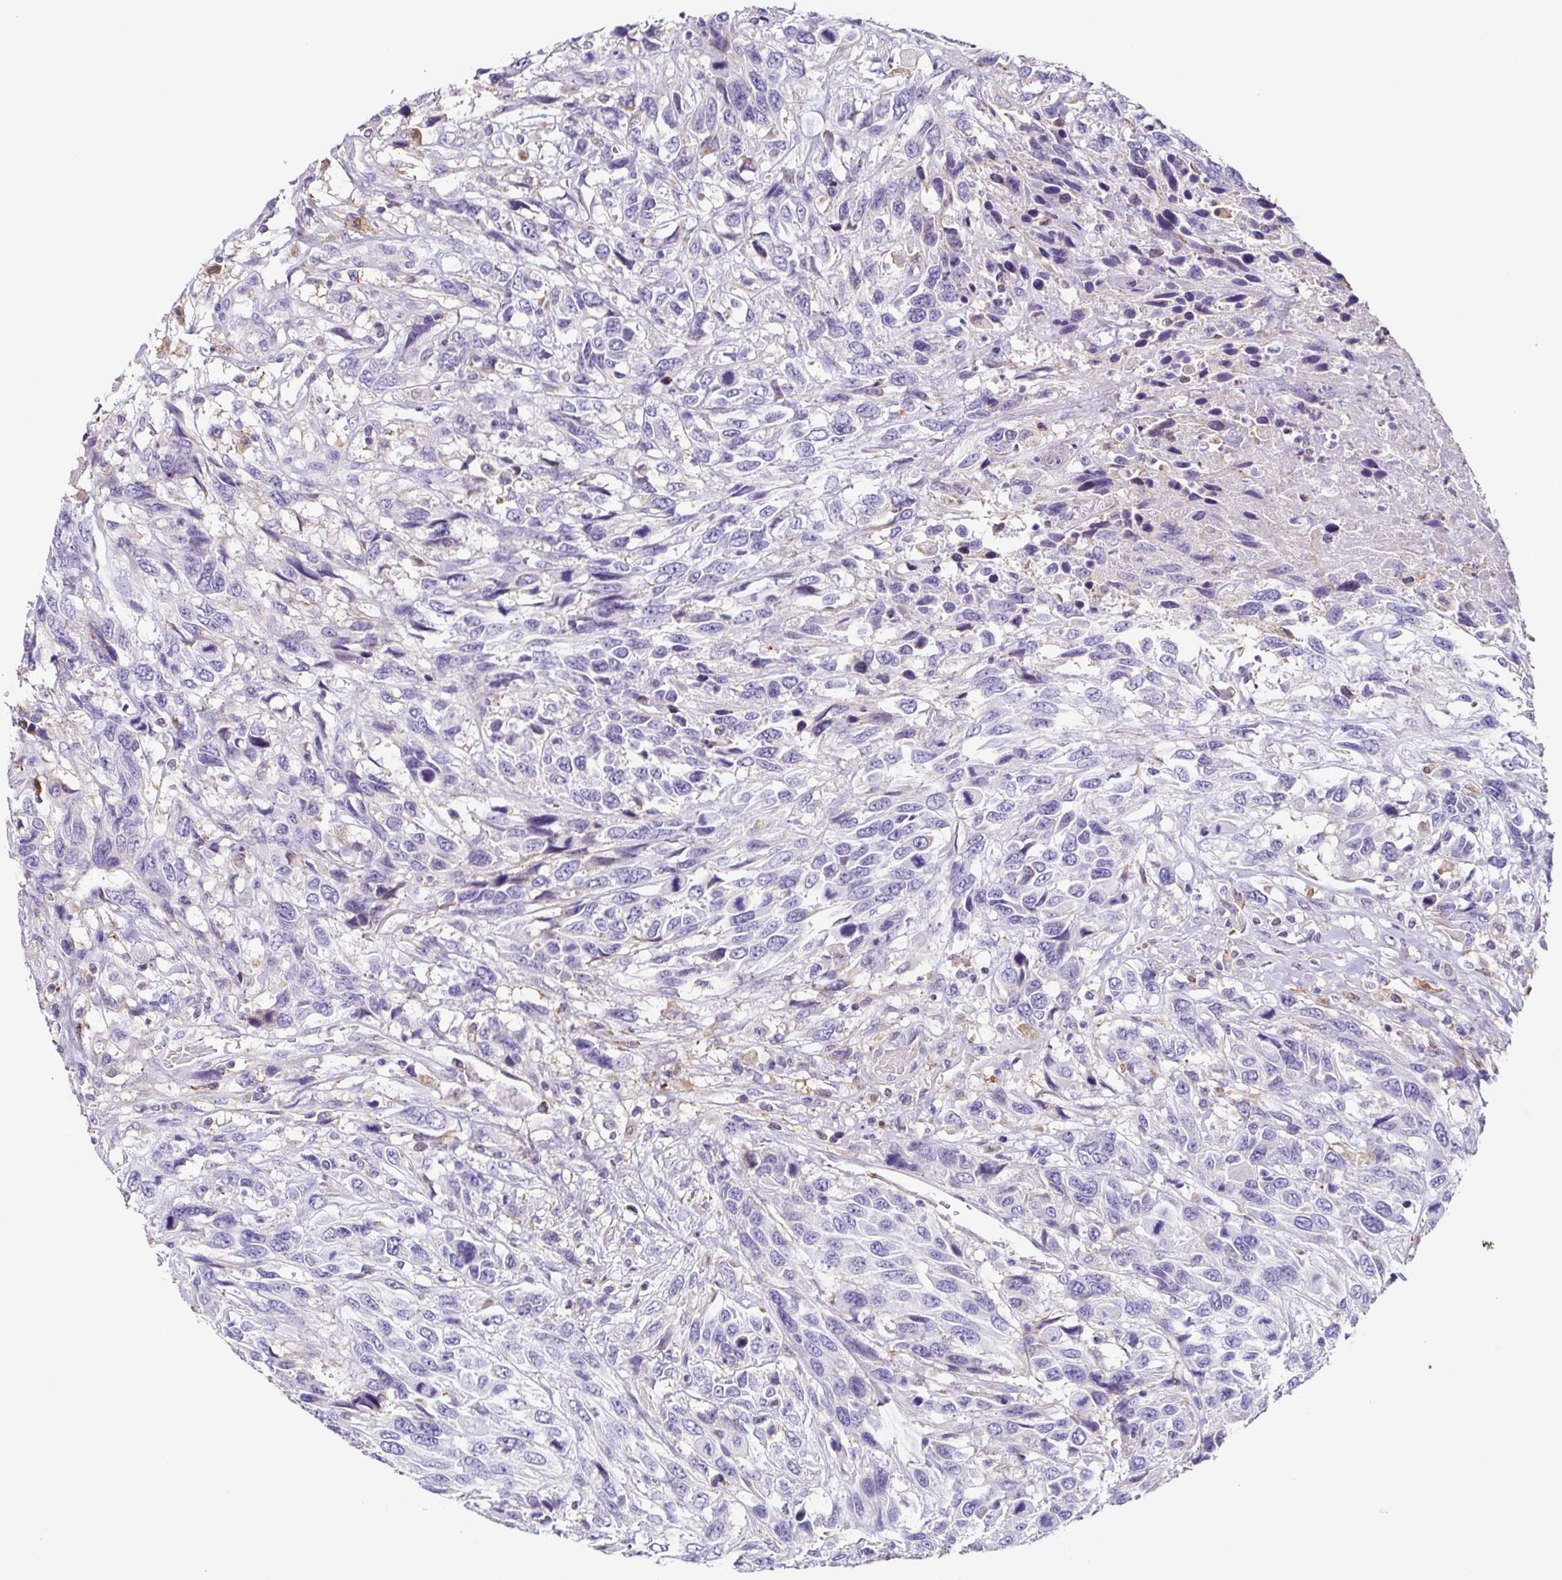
{"staining": {"intensity": "negative", "quantity": "none", "location": "none"}, "tissue": "urothelial cancer", "cell_type": "Tumor cells", "image_type": "cancer", "snomed": [{"axis": "morphology", "description": "Urothelial carcinoma, High grade"}, {"axis": "topography", "description": "Urinary bladder"}], "caption": "Tumor cells are negative for brown protein staining in urothelial cancer.", "gene": "ANXA10", "patient": {"sex": "female", "age": 70}}